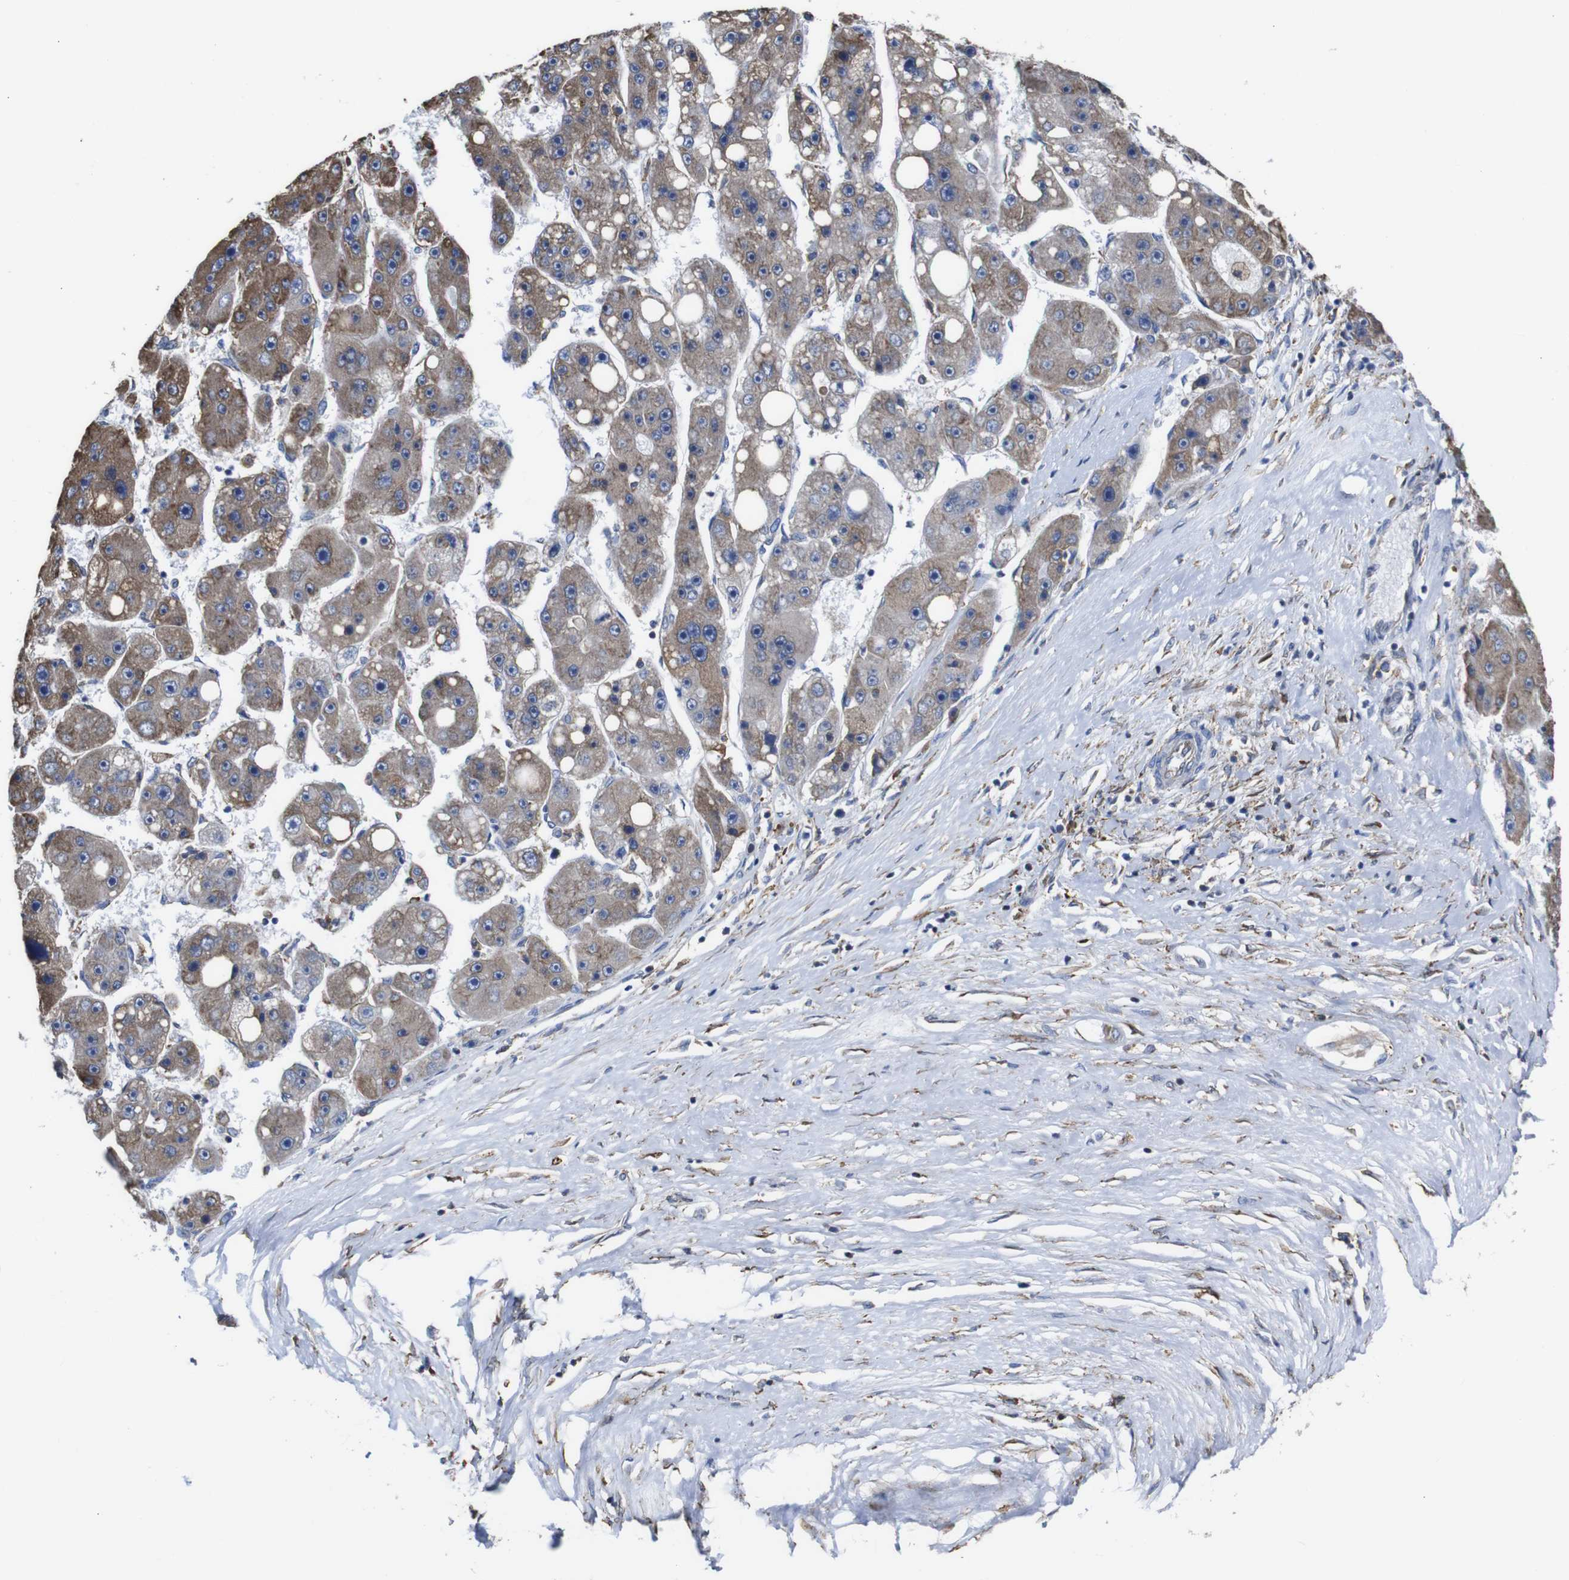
{"staining": {"intensity": "moderate", "quantity": ">75%", "location": "cytoplasmic/membranous"}, "tissue": "liver cancer", "cell_type": "Tumor cells", "image_type": "cancer", "snomed": [{"axis": "morphology", "description": "Carcinoma, Hepatocellular, NOS"}, {"axis": "topography", "description": "Liver"}], "caption": "Human liver cancer (hepatocellular carcinoma) stained with a brown dye exhibits moderate cytoplasmic/membranous positive expression in about >75% of tumor cells.", "gene": "PPIB", "patient": {"sex": "female", "age": 61}}